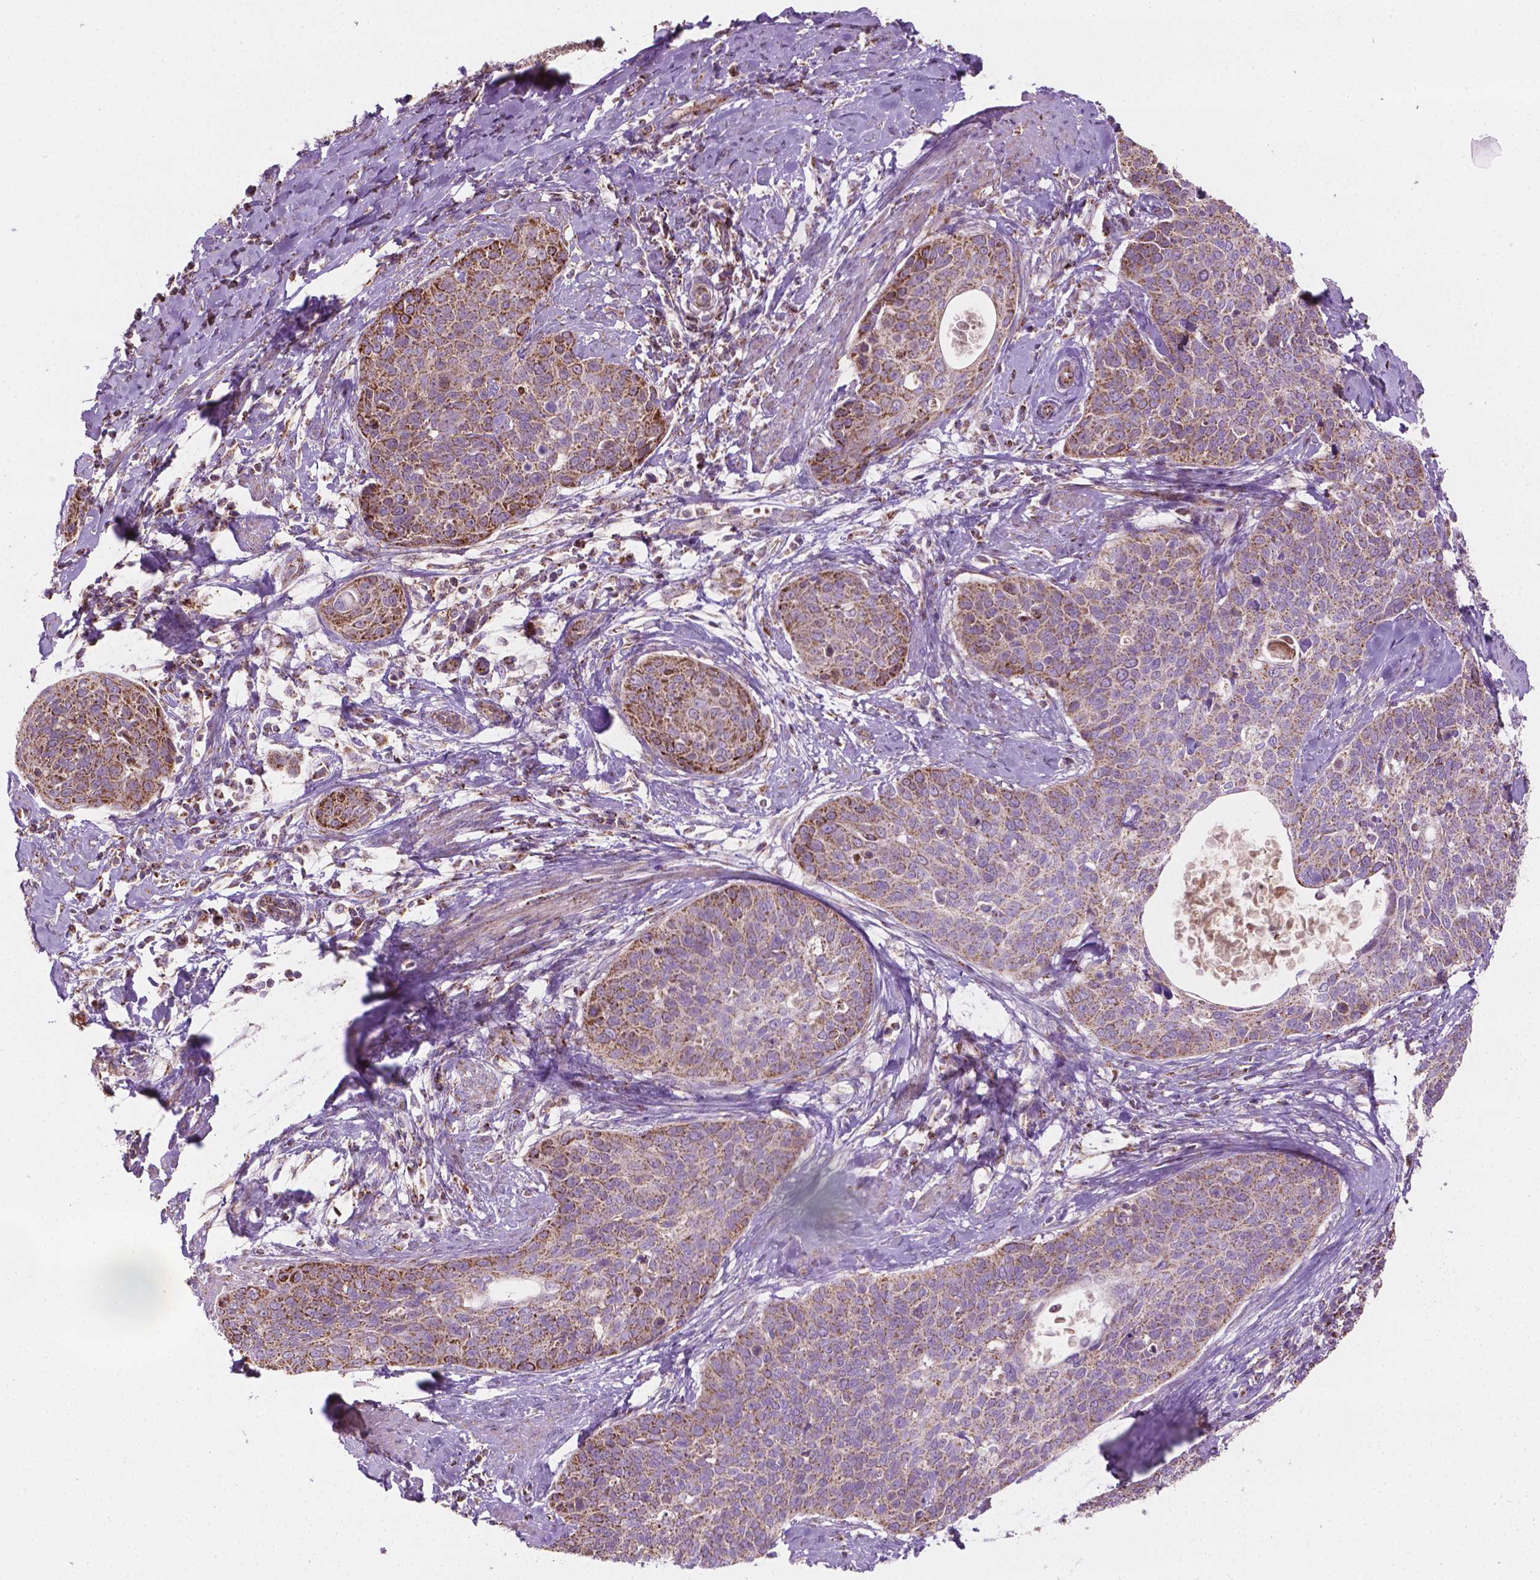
{"staining": {"intensity": "moderate", "quantity": ">75%", "location": "cytoplasmic/membranous"}, "tissue": "cervical cancer", "cell_type": "Tumor cells", "image_type": "cancer", "snomed": [{"axis": "morphology", "description": "Squamous cell carcinoma, NOS"}, {"axis": "topography", "description": "Cervix"}], "caption": "Squamous cell carcinoma (cervical) tissue demonstrates moderate cytoplasmic/membranous staining in about >75% of tumor cells", "gene": "PIBF1", "patient": {"sex": "female", "age": 69}}